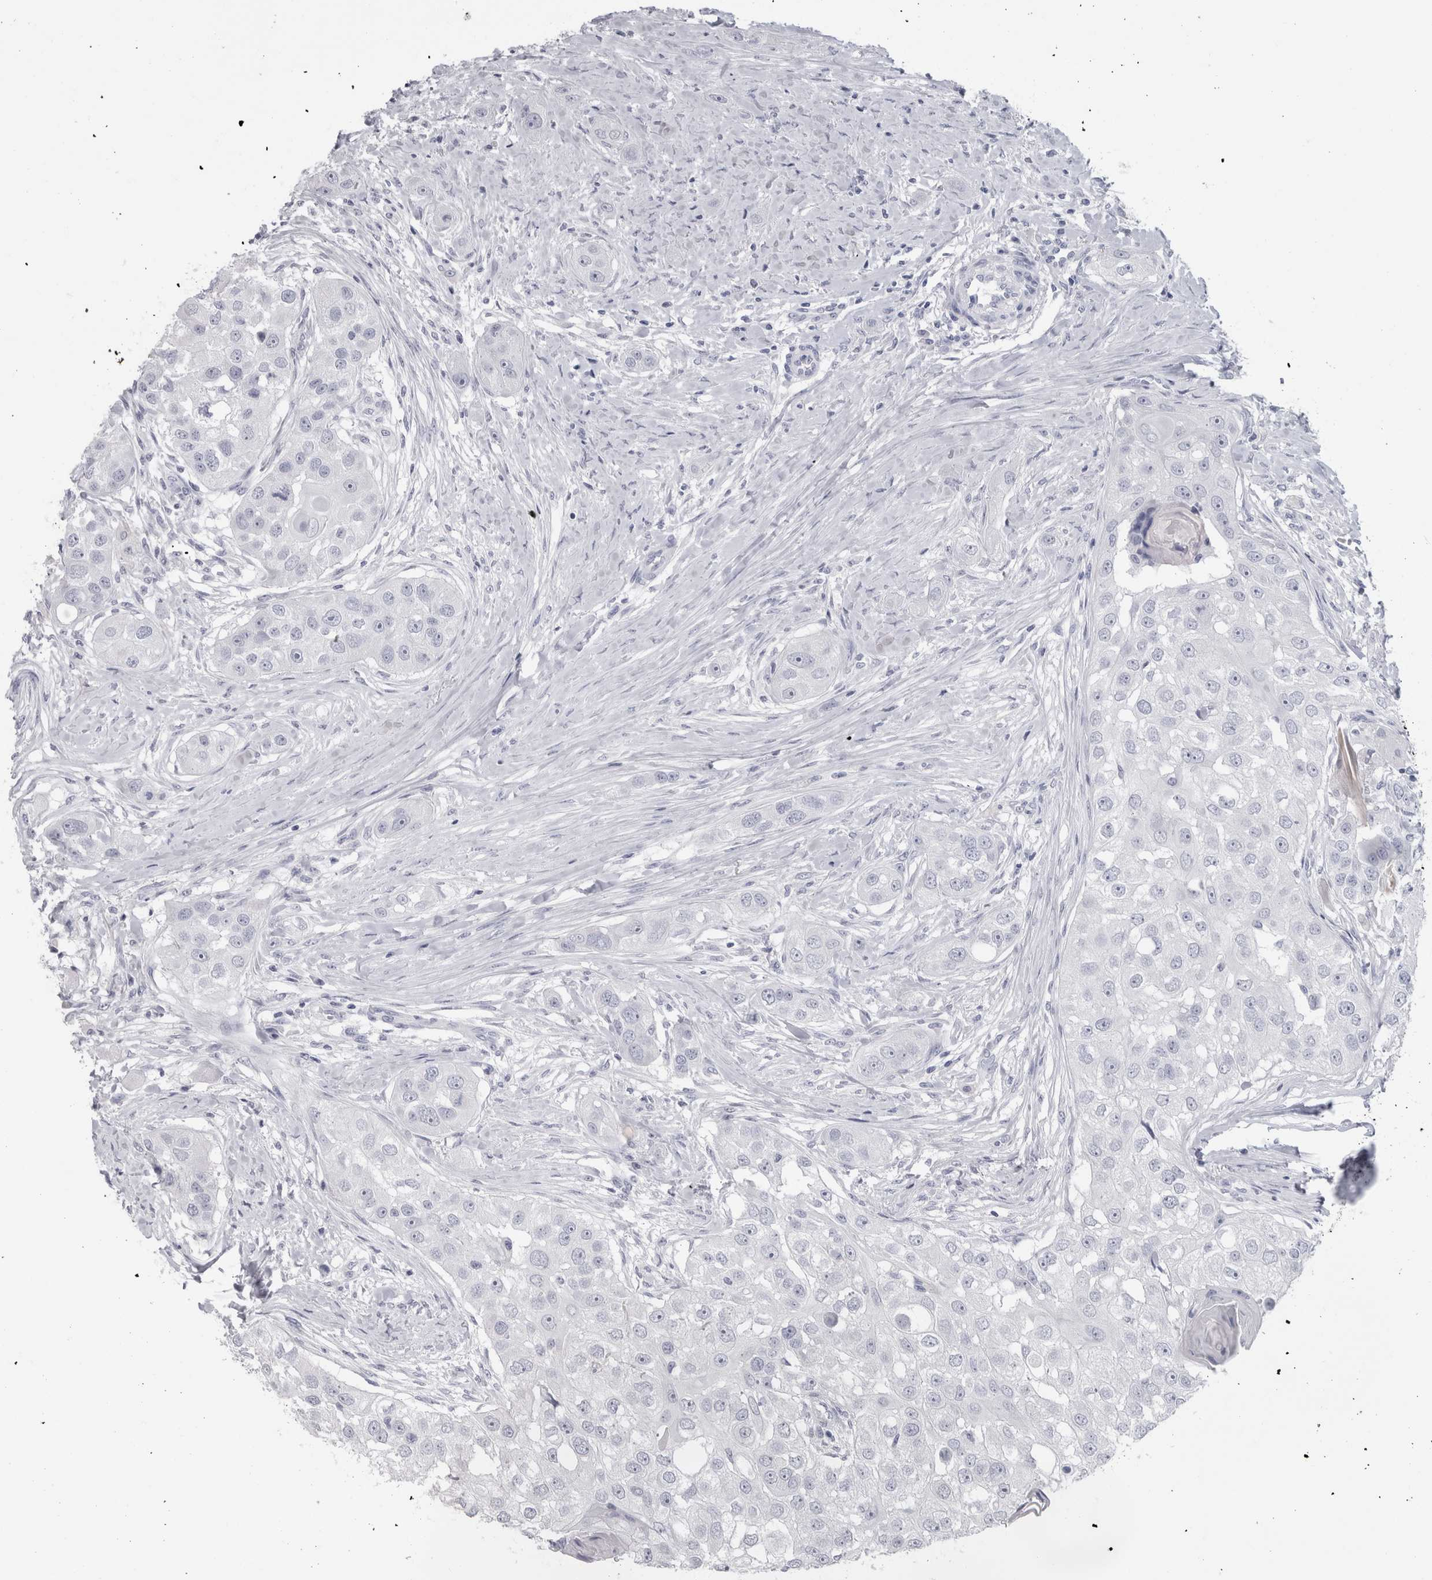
{"staining": {"intensity": "negative", "quantity": "none", "location": "none"}, "tissue": "head and neck cancer", "cell_type": "Tumor cells", "image_type": "cancer", "snomed": [{"axis": "morphology", "description": "Normal tissue, NOS"}, {"axis": "morphology", "description": "Squamous cell carcinoma, NOS"}, {"axis": "topography", "description": "Skeletal muscle"}, {"axis": "topography", "description": "Head-Neck"}], "caption": "A high-resolution photomicrograph shows immunohistochemistry (IHC) staining of squamous cell carcinoma (head and neck), which shows no significant positivity in tumor cells.", "gene": "PTH", "patient": {"sex": "male", "age": 51}}